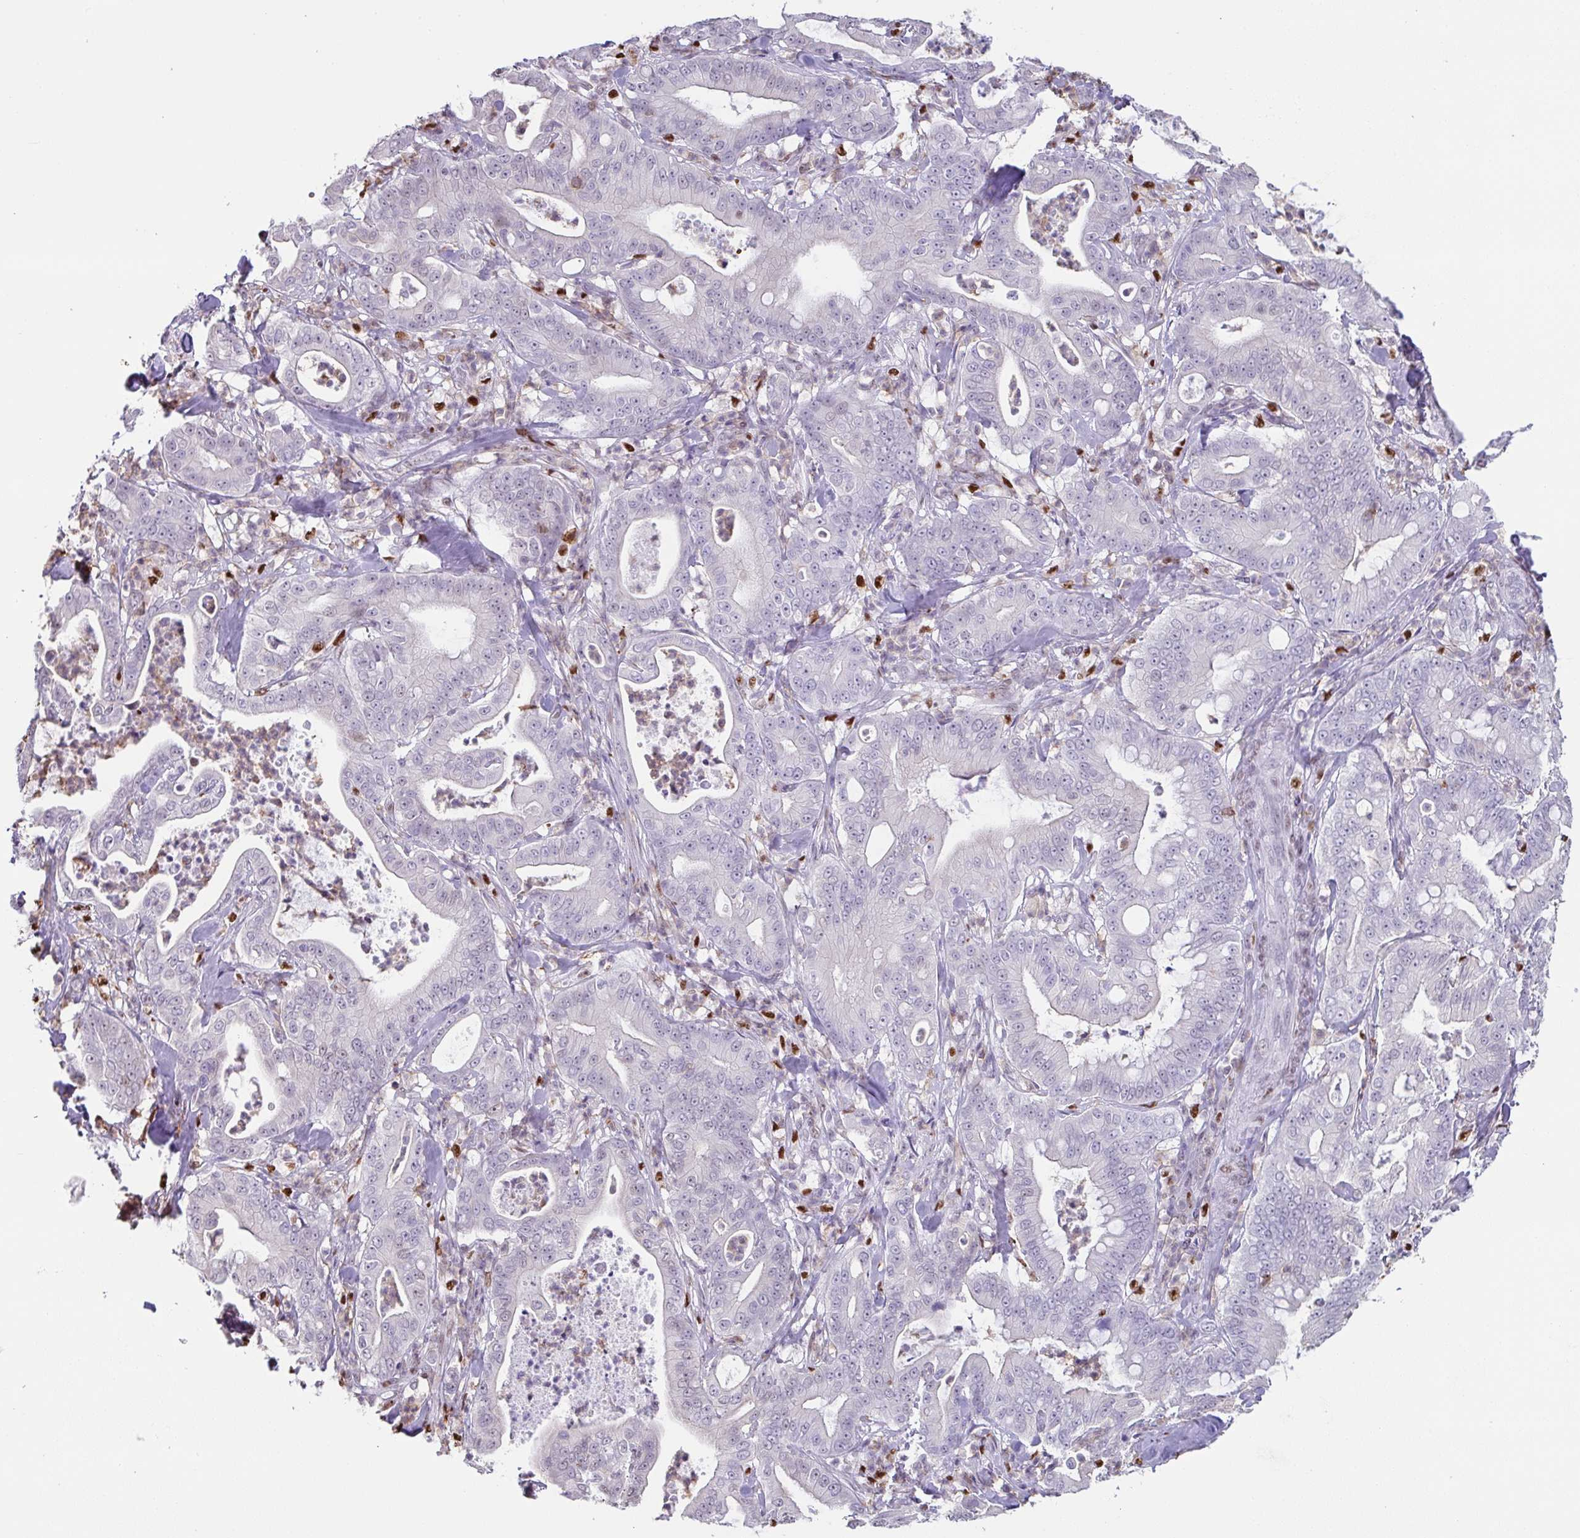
{"staining": {"intensity": "negative", "quantity": "none", "location": "none"}, "tissue": "pancreatic cancer", "cell_type": "Tumor cells", "image_type": "cancer", "snomed": [{"axis": "morphology", "description": "Adenocarcinoma, NOS"}, {"axis": "topography", "description": "Pancreas"}], "caption": "Micrograph shows no protein expression in tumor cells of pancreatic cancer tissue.", "gene": "BTBD10", "patient": {"sex": "male", "age": 71}}